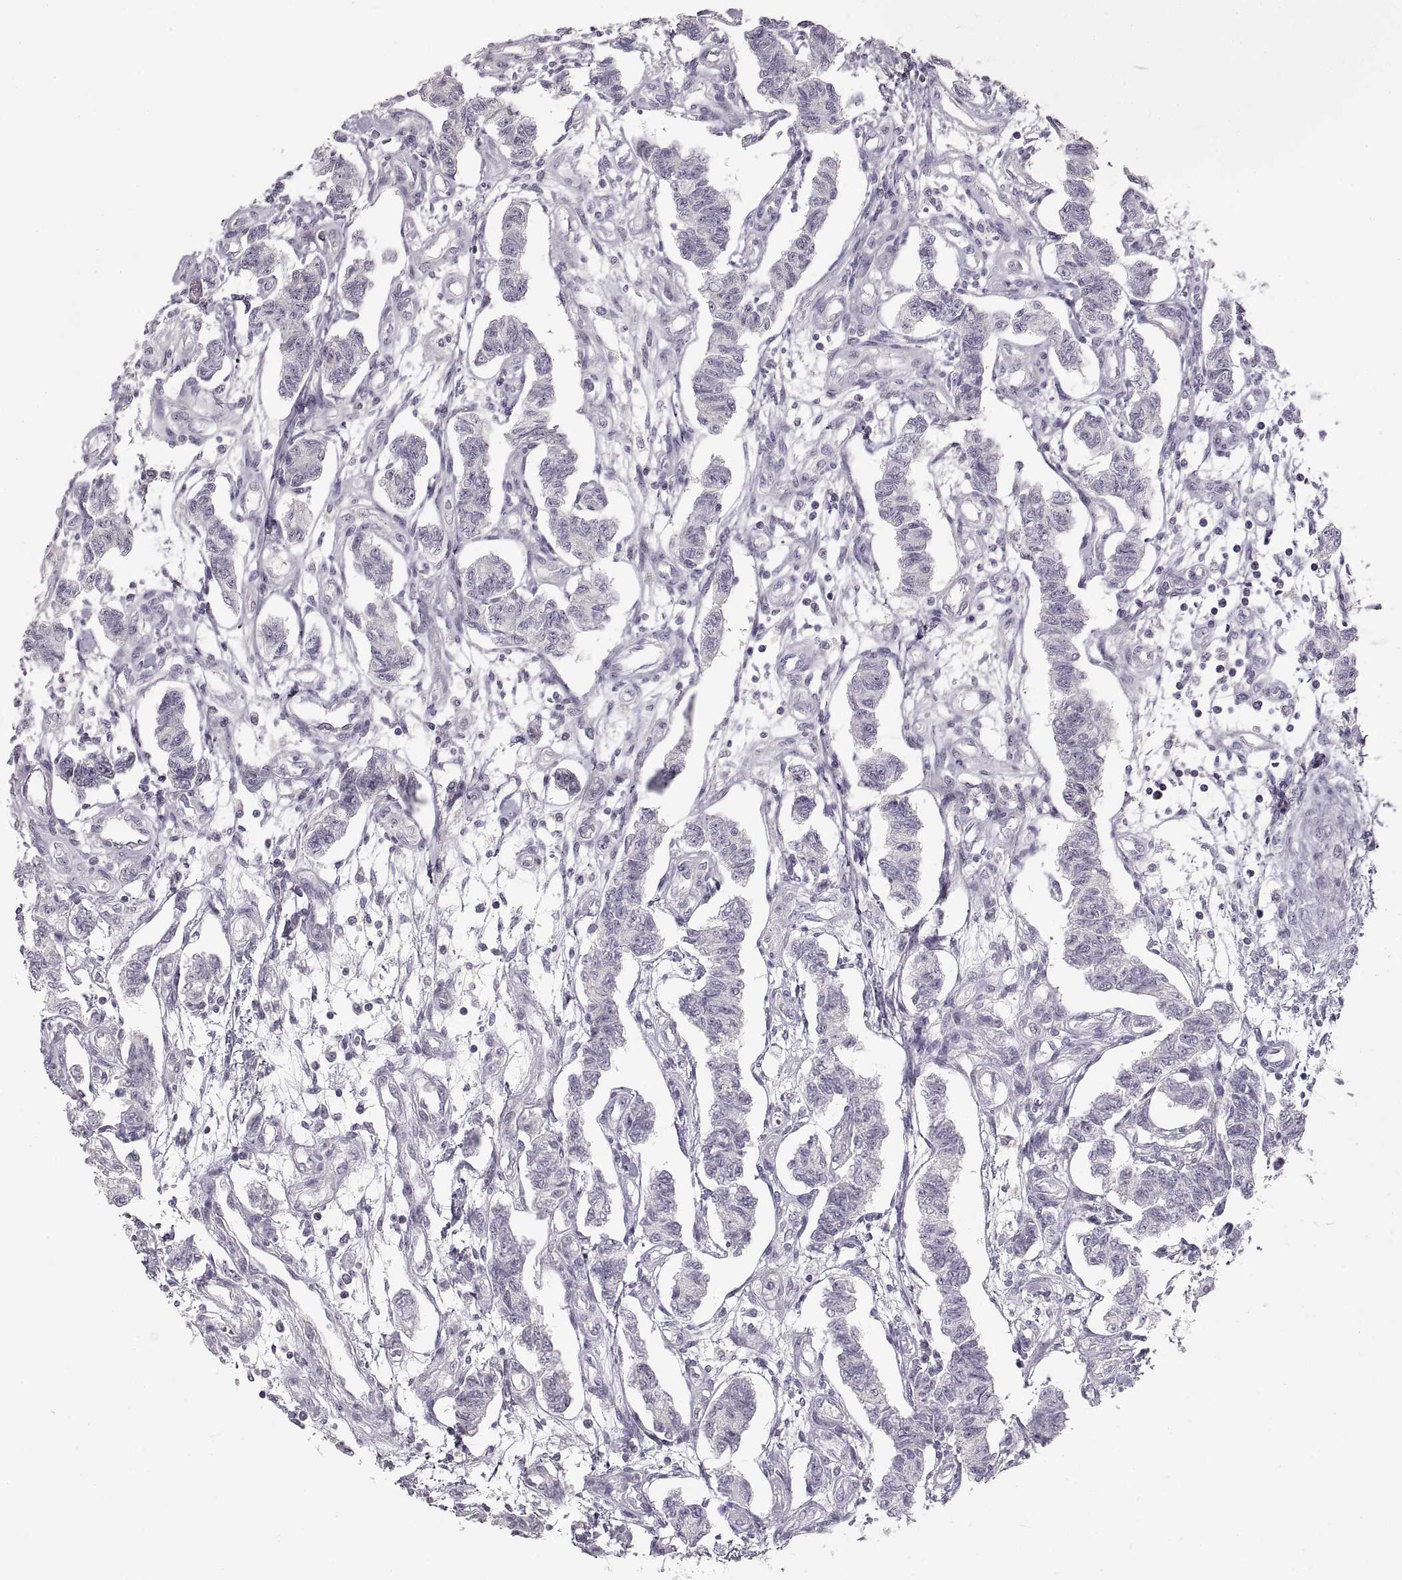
{"staining": {"intensity": "negative", "quantity": "none", "location": "none"}, "tissue": "carcinoid", "cell_type": "Tumor cells", "image_type": "cancer", "snomed": [{"axis": "morphology", "description": "Carcinoid, malignant, NOS"}, {"axis": "topography", "description": "Kidney"}], "caption": "Malignant carcinoid was stained to show a protein in brown. There is no significant expression in tumor cells.", "gene": "PCSK2", "patient": {"sex": "female", "age": 41}}